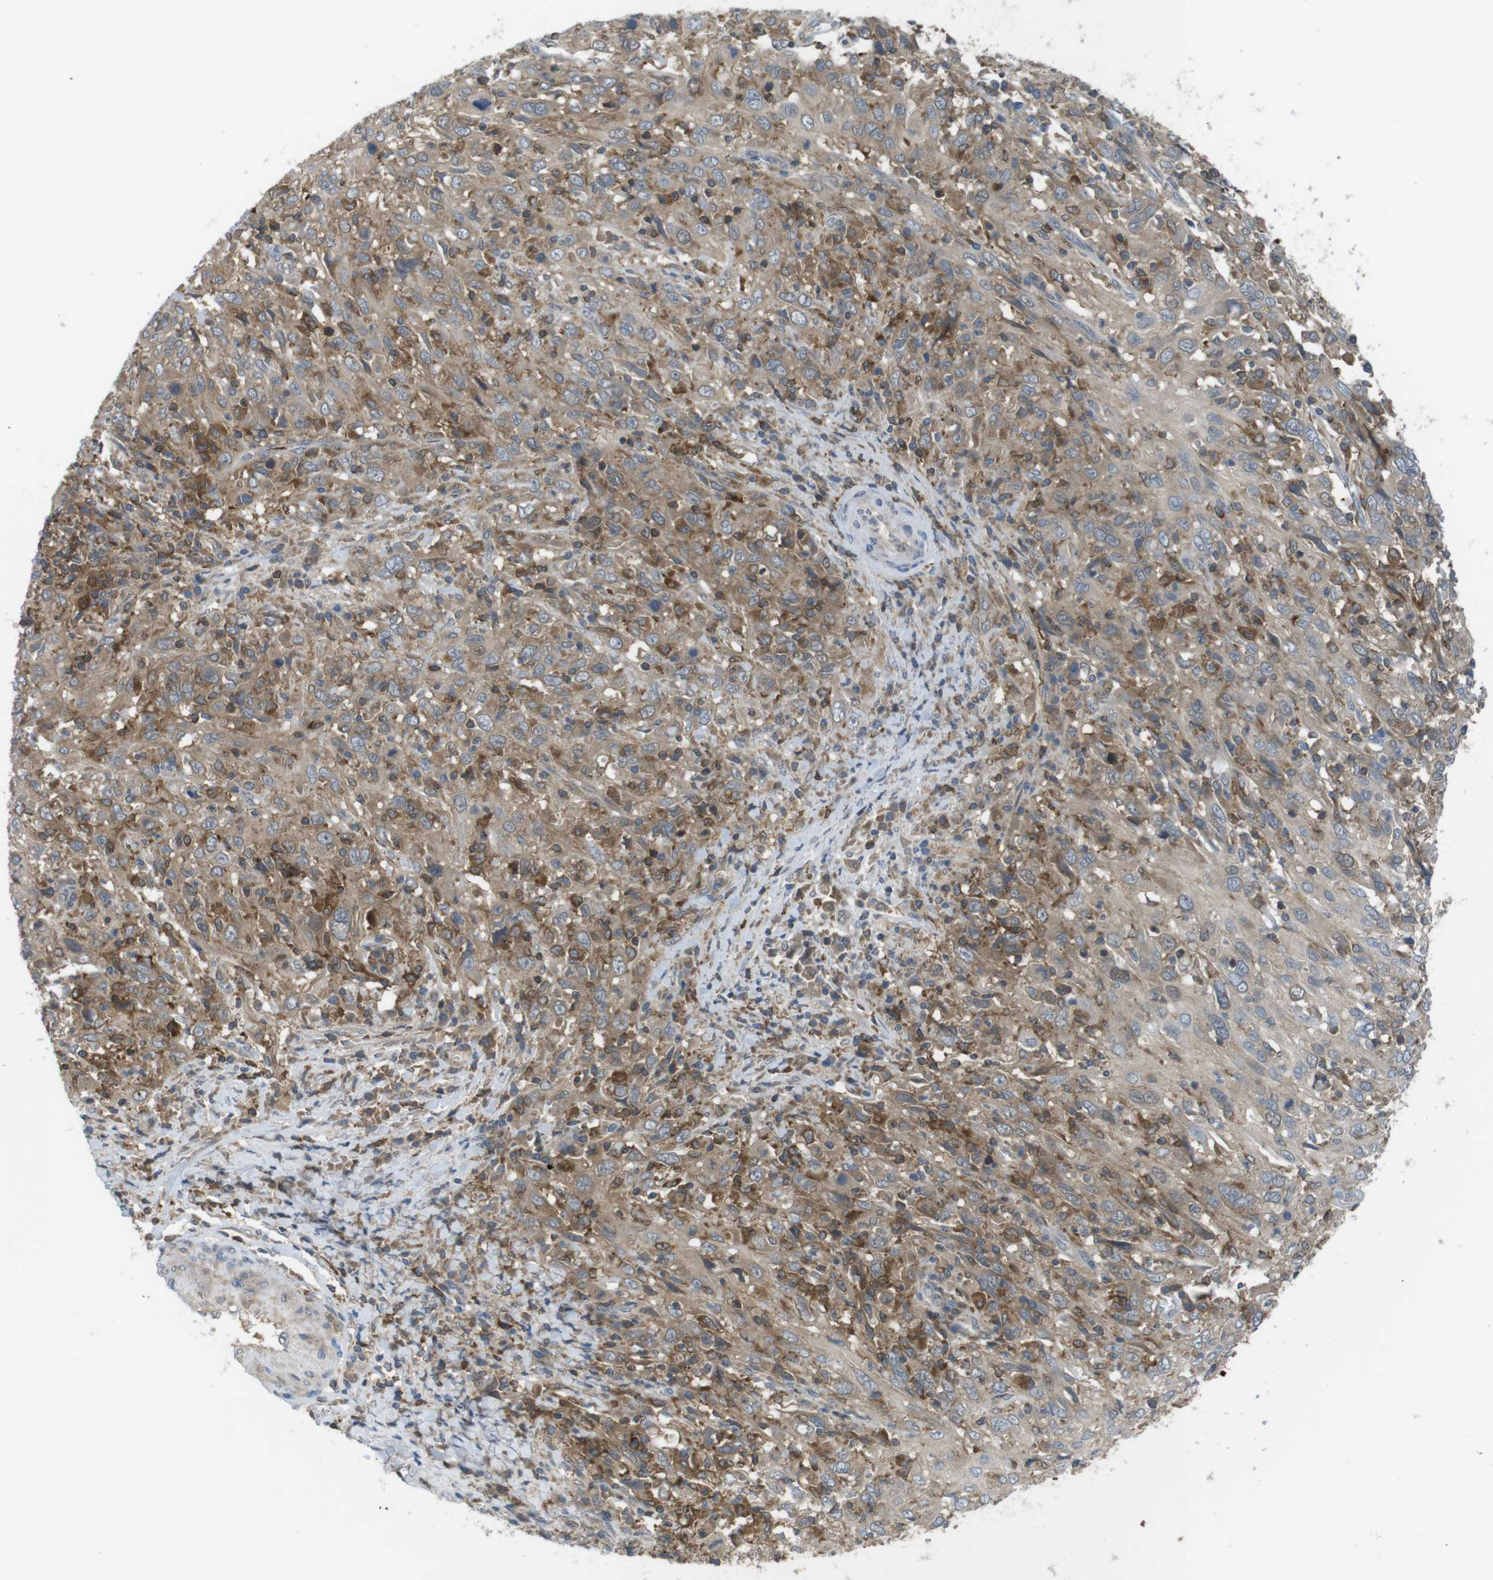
{"staining": {"intensity": "moderate", "quantity": ">75%", "location": "cytoplasmic/membranous"}, "tissue": "cervical cancer", "cell_type": "Tumor cells", "image_type": "cancer", "snomed": [{"axis": "morphology", "description": "Squamous cell carcinoma, NOS"}, {"axis": "topography", "description": "Cervix"}], "caption": "A brown stain highlights moderate cytoplasmic/membranous staining of a protein in human squamous cell carcinoma (cervical) tumor cells.", "gene": "MTHFD1", "patient": {"sex": "female", "age": 46}}